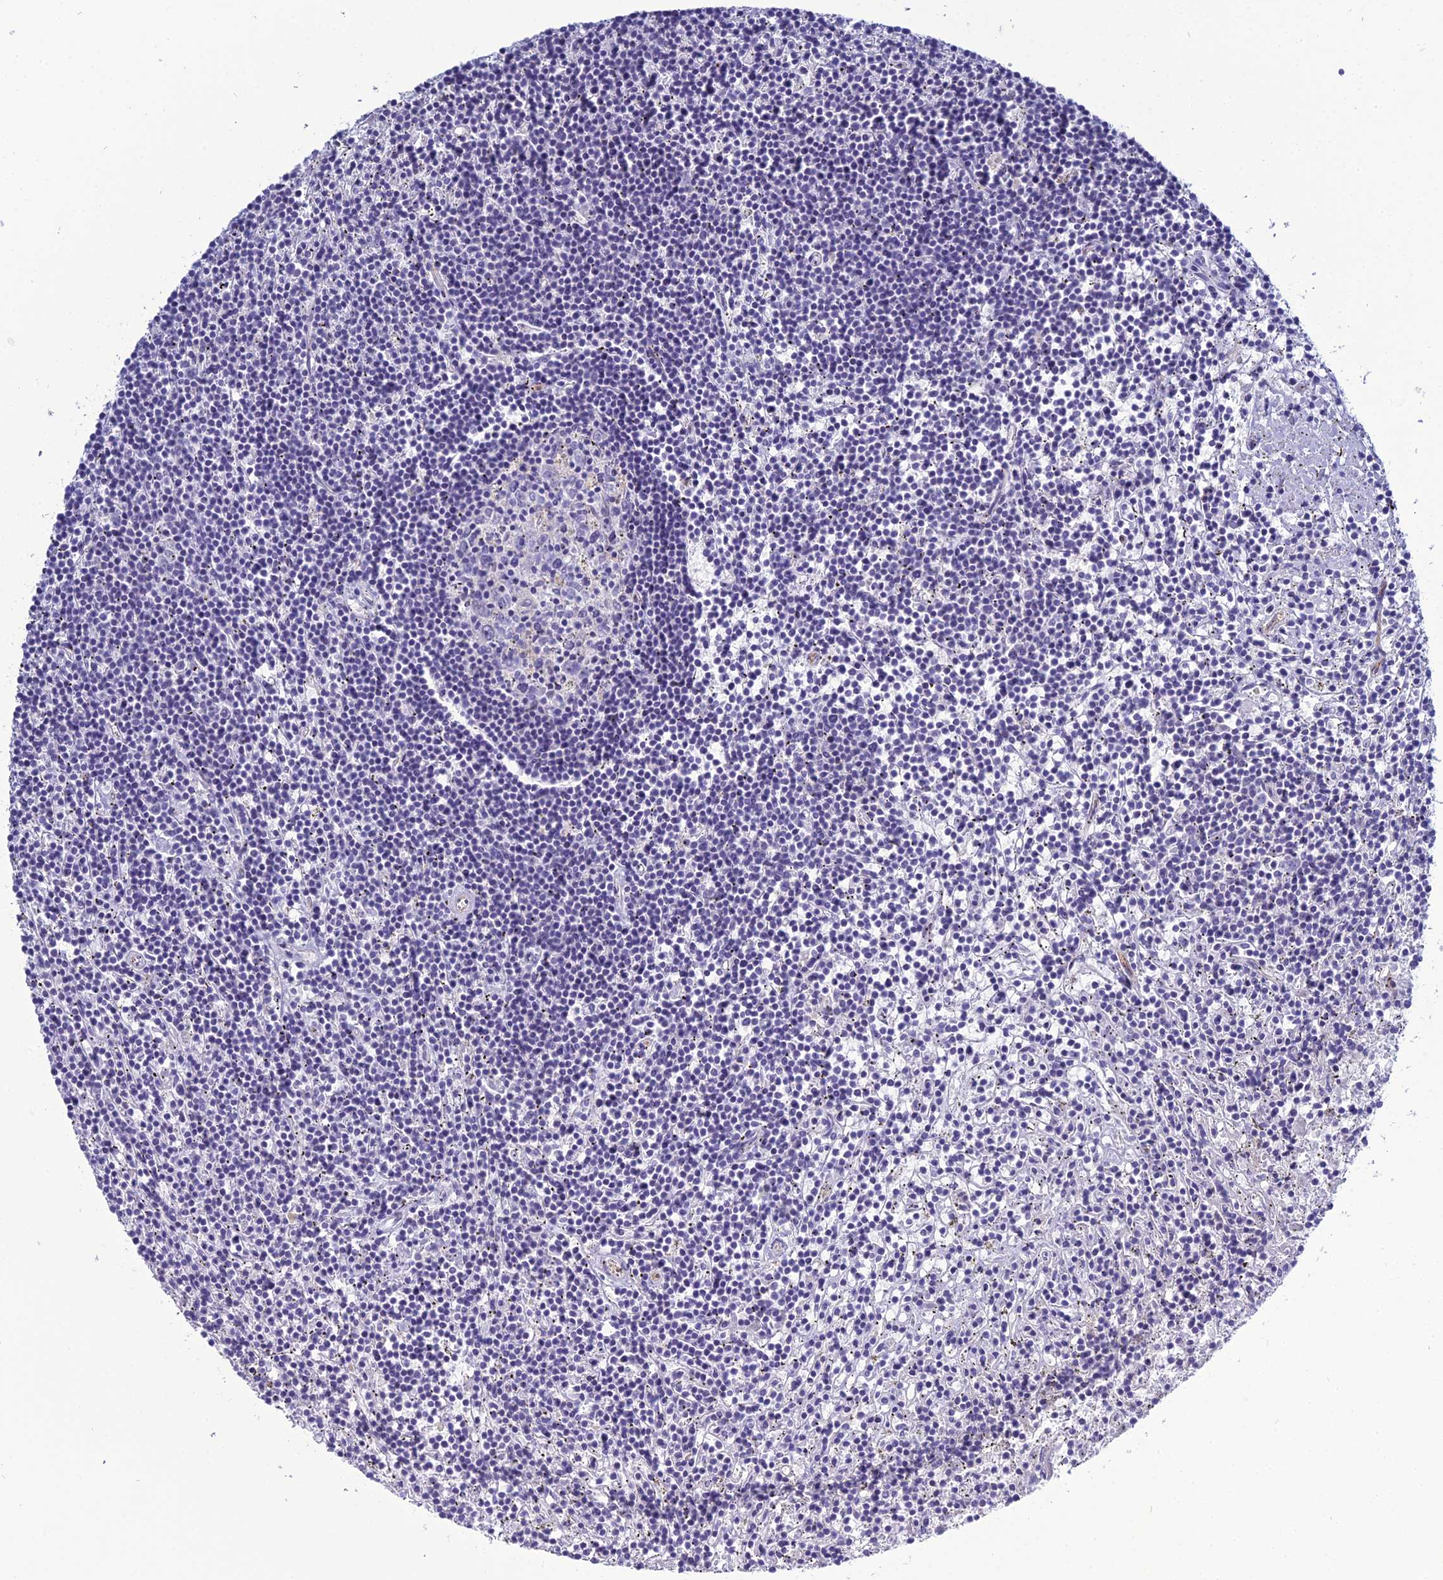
{"staining": {"intensity": "negative", "quantity": "none", "location": "none"}, "tissue": "lymphoma", "cell_type": "Tumor cells", "image_type": "cancer", "snomed": [{"axis": "morphology", "description": "Malignant lymphoma, non-Hodgkin's type, Low grade"}, {"axis": "topography", "description": "Spleen"}], "caption": "There is no significant expression in tumor cells of malignant lymphoma, non-Hodgkin's type (low-grade).", "gene": "ACE", "patient": {"sex": "male", "age": 76}}